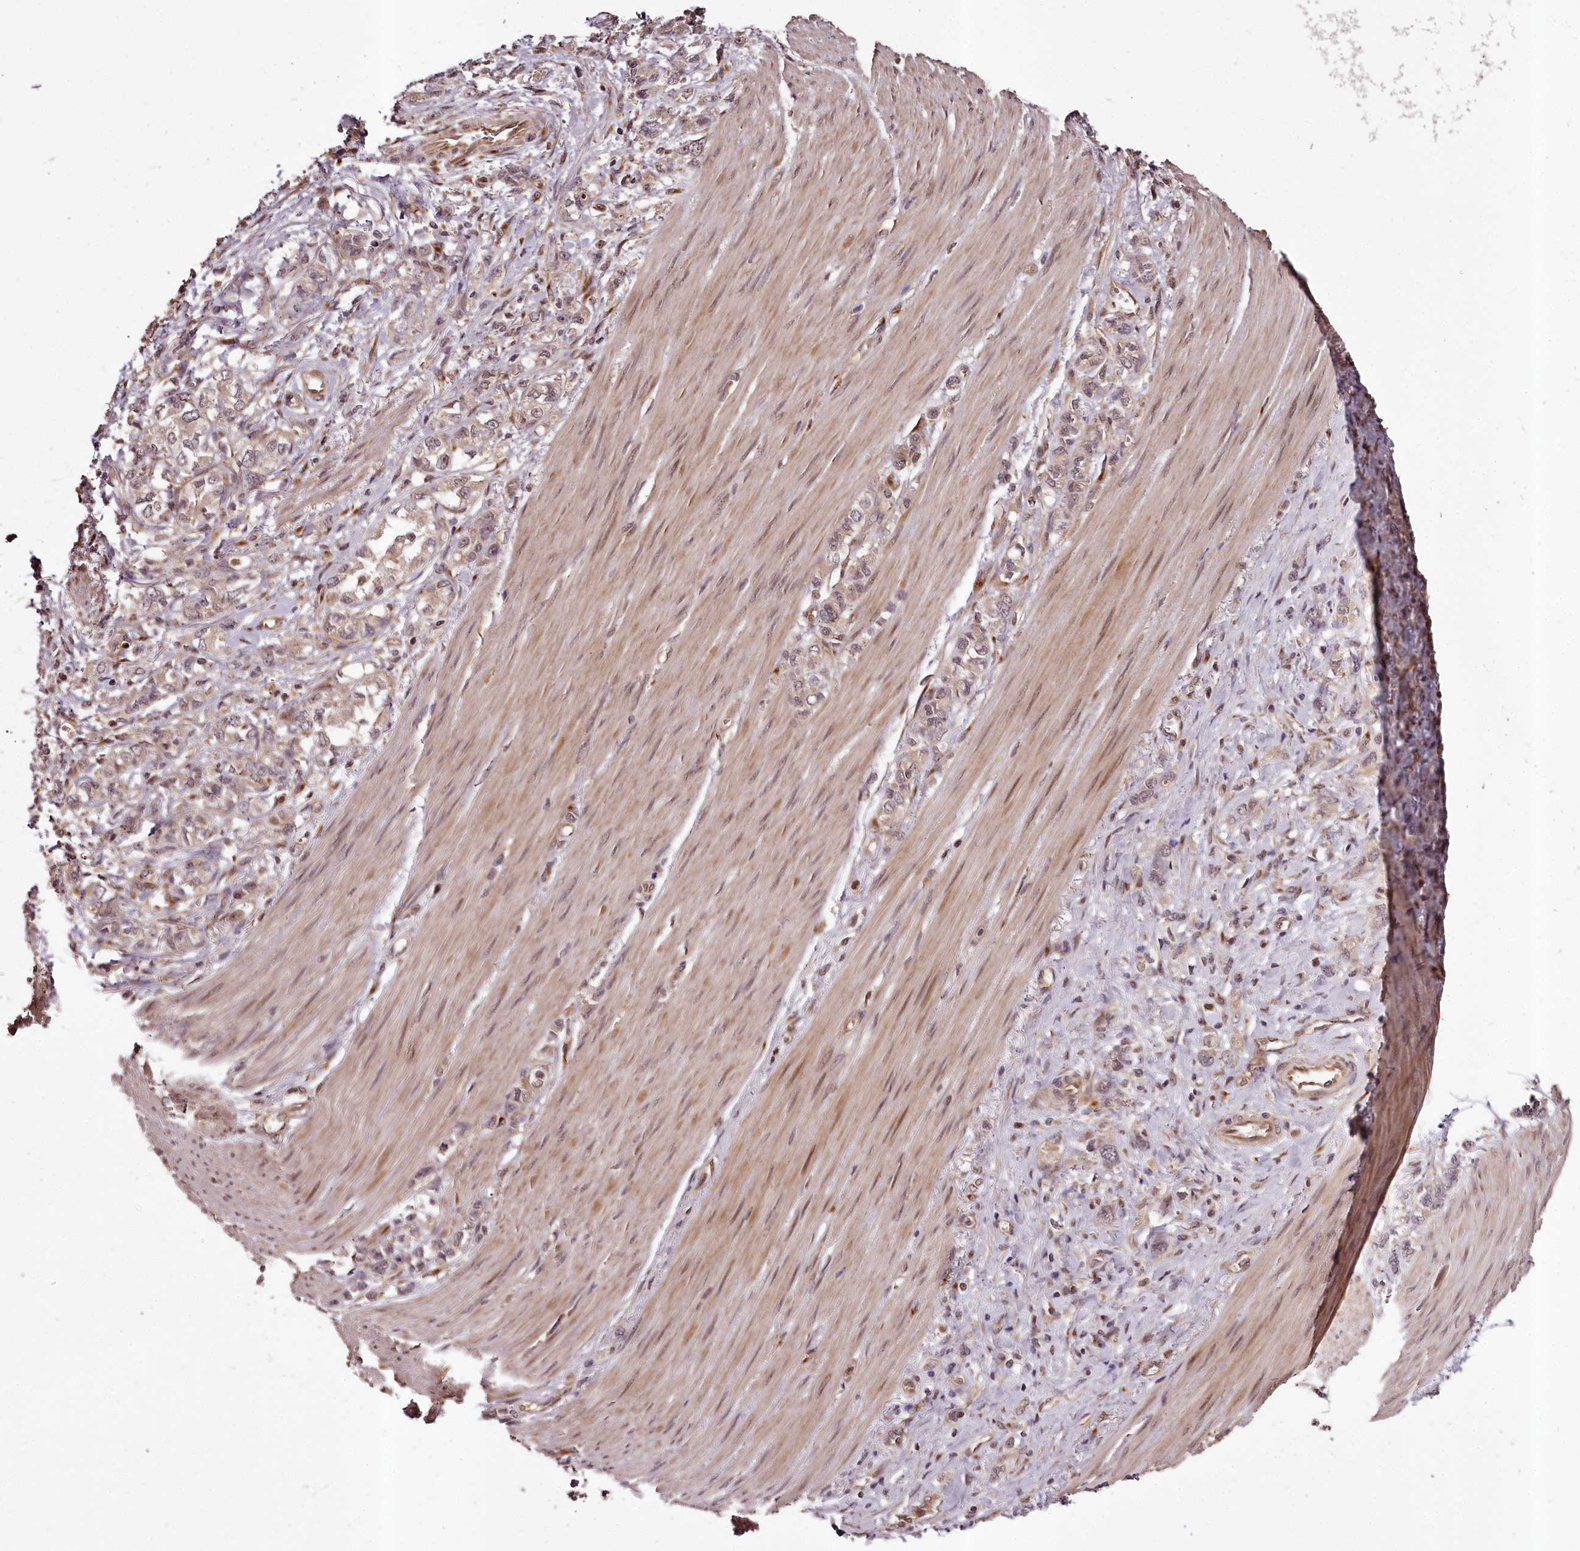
{"staining": {"intensity": "negative", "quantity": "none", "location": "none"}, "tissue": "stomach cancer", "cell_type": "Tumor cells", "image_type": "cancer", "snomed": [{"axis": "morphology", "description": "Adenocarcinoma, NOS"}, {"axis": "topography", "description": "Stomach"}], "caption": "Immunohistochemistry (IHC) micrograph of adenocarcinoma (stomach) stained for a protein (brown), which reveals no expression in tumor cells. Nuclei are stained in blue.", "gene": "MAML3", "patient": {"sex": "female", "age": 76}}